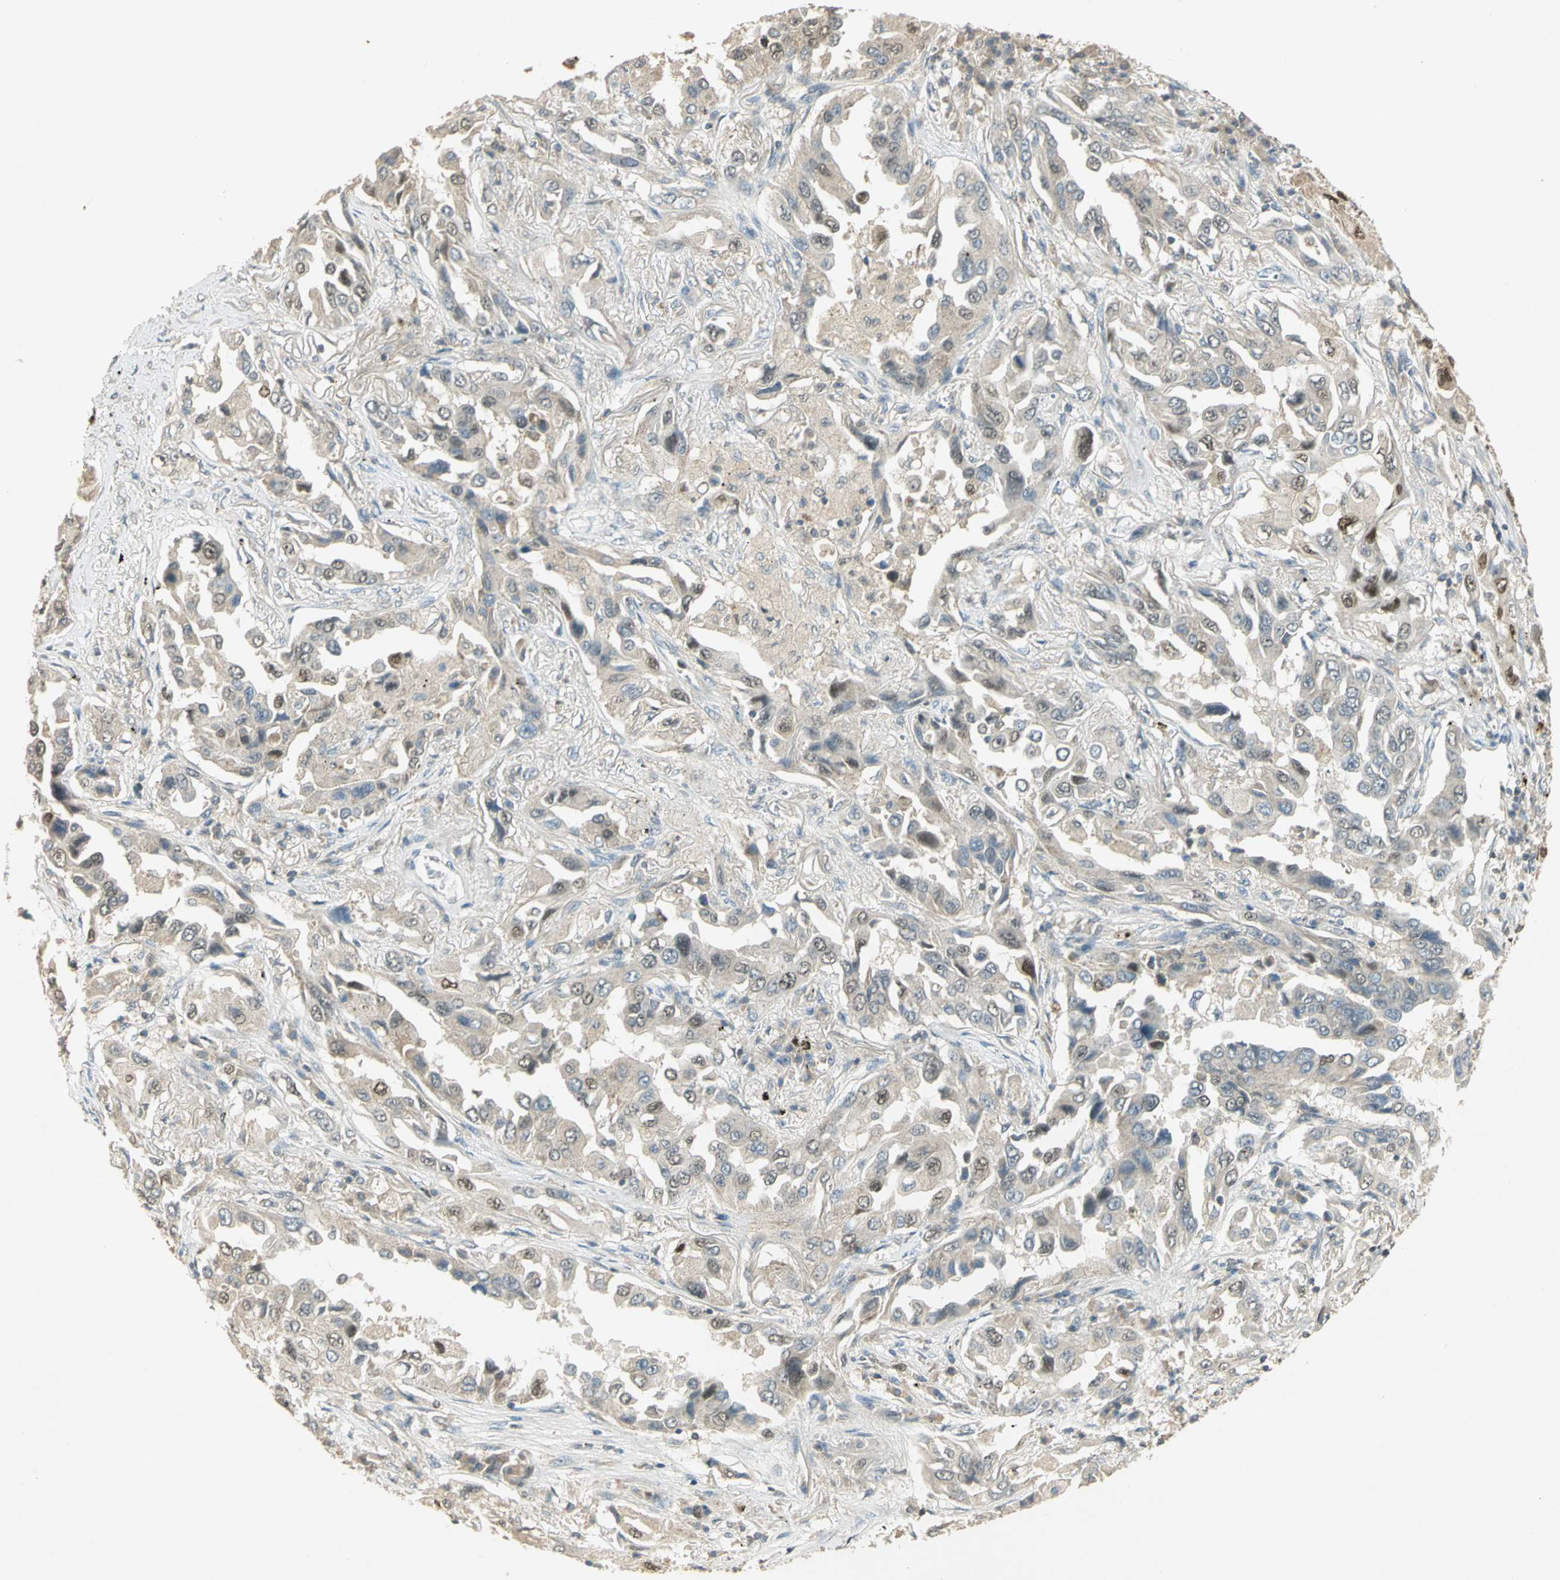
{"staining": {"intensity": "strong", "quantity": ">75%", "location": "nuclear"}, "tissue": "lung cancer", "cell_type": "Tumor cells", "image_type": "cancer", "snomed": [{"axis": "morphology", "description": "Adenocarcinoma, NOS"}, {"axis": "topography", "description": "Lung"}], "caption": "This photomicrograph shows immunohistochemistry (IHC) staining of lung cancer (adenocarcinoma), with high strong nuclear expression in about >75% of tumor cells.", "gene": "BIRC2", "patient": {"sex": "female", "age": 65}}